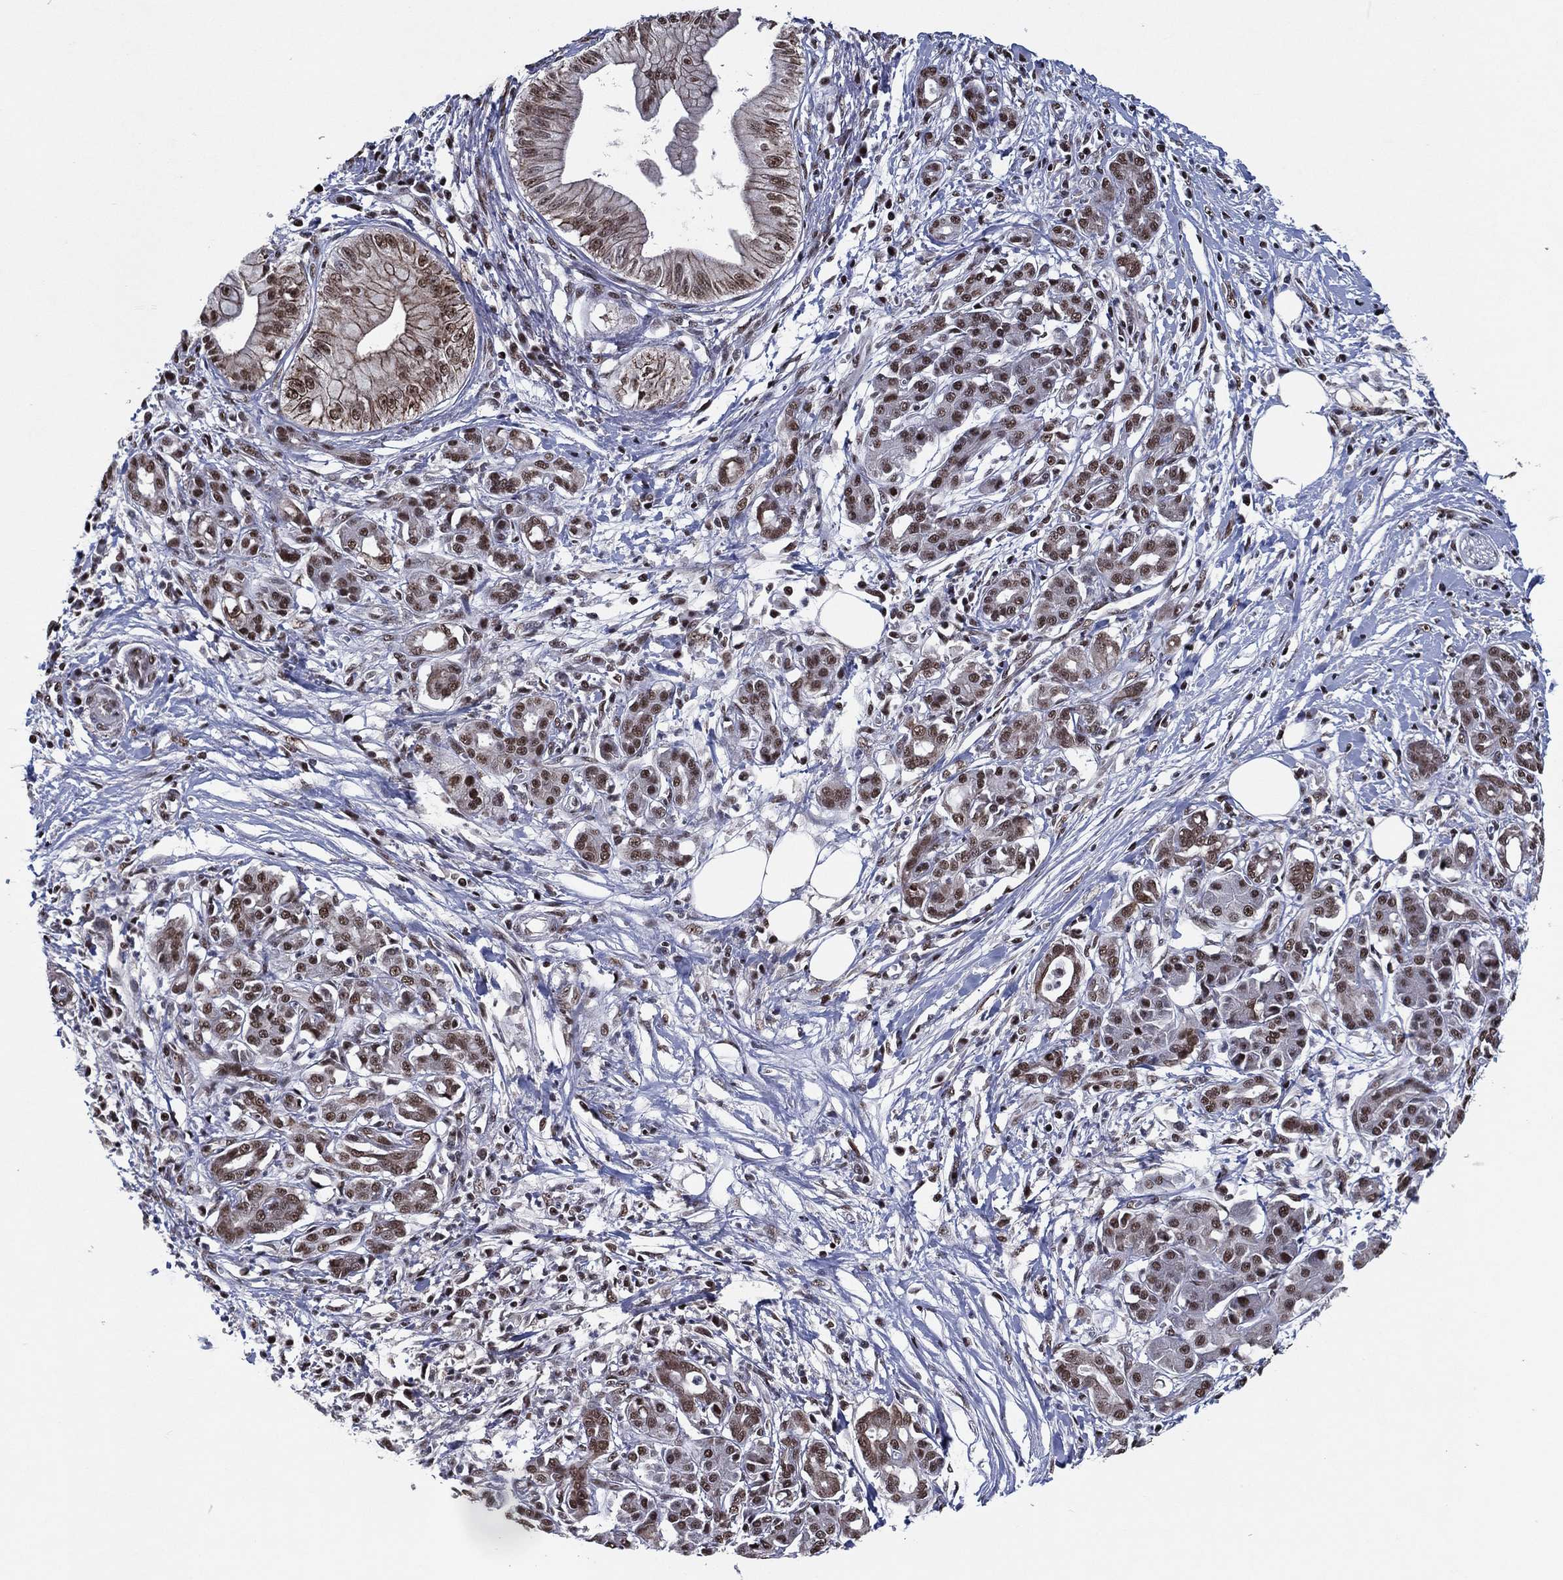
{"staining": {"intensity": "moderate", "quantity": "25%-75%", "location": "nuclear"}, "tissue": "pancreatic cancer", "cell_type": "Tumor cells", "image_type": "cancer", "snomed": [{"axis": "morphology", "description": "Adenocarcinoma, NOS"}, {"axis": "topography", "description": "Pancreas"}], "caption": "Human adenocarcinoma (pancreatic) stained with a protein marker exhibits moderate staining in tumor cells.", "gene": "ZBTB42", "patient": {"sex": "male", "age": 72}}